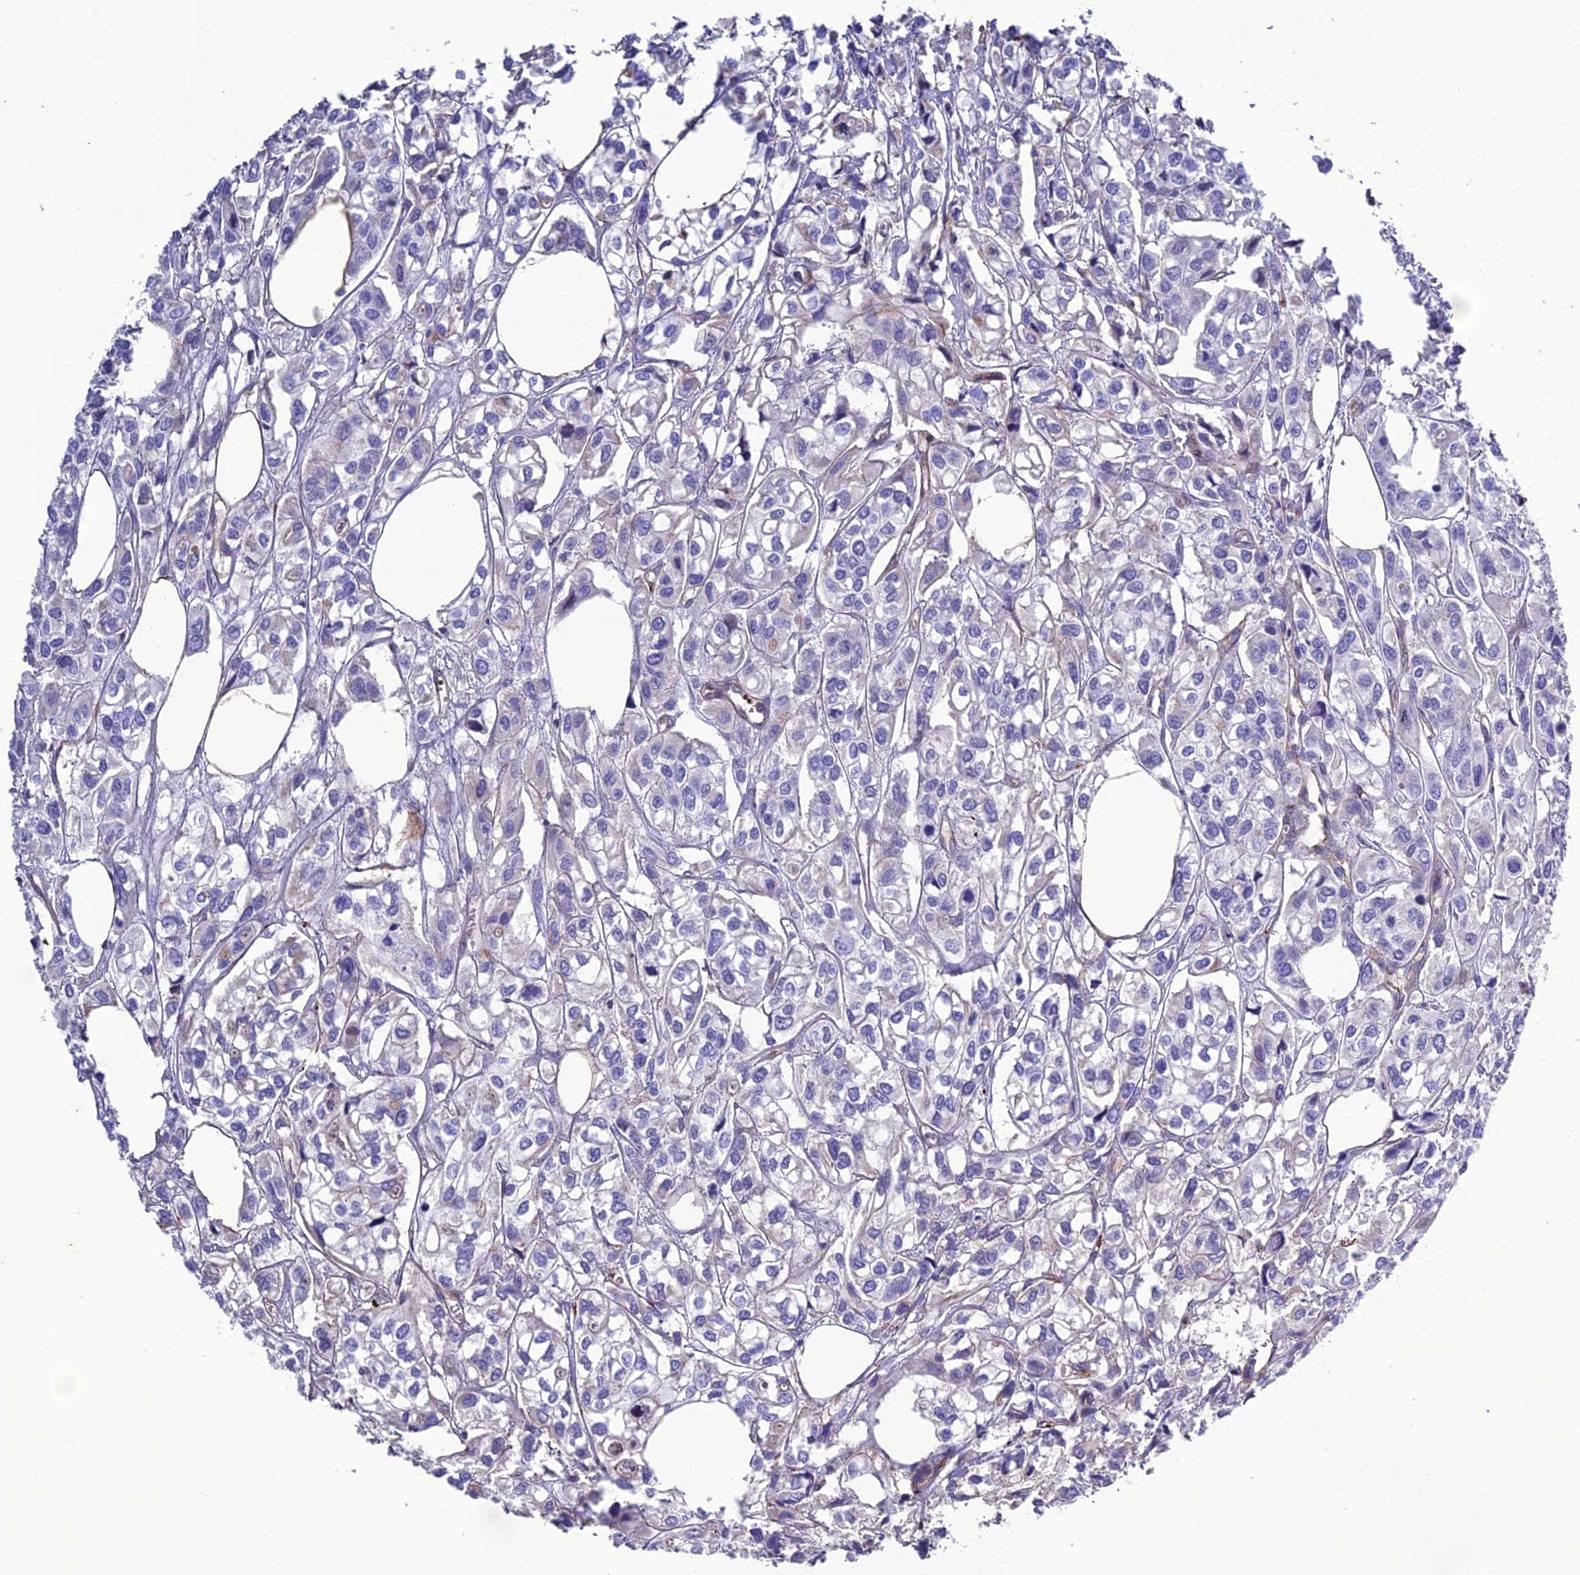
{"staining": {"intensity": "negative", "quantity": "none", "location": "none"}, "tissue": "urothelial cancer", "cell_type": "Tumor cells", "image_type": "cancer", "snomed": [{"axis": "morphology", "description": "Urothelial carcinoma, High grade"}, {"axis": "topography", "description": "Urinary bladder"}], "caption": "Tumor cells show no significant positivity in high-grade urothelial carcinoma.", "gene": "REX1BD", "patient": {"sex": "male", "age": 67}}